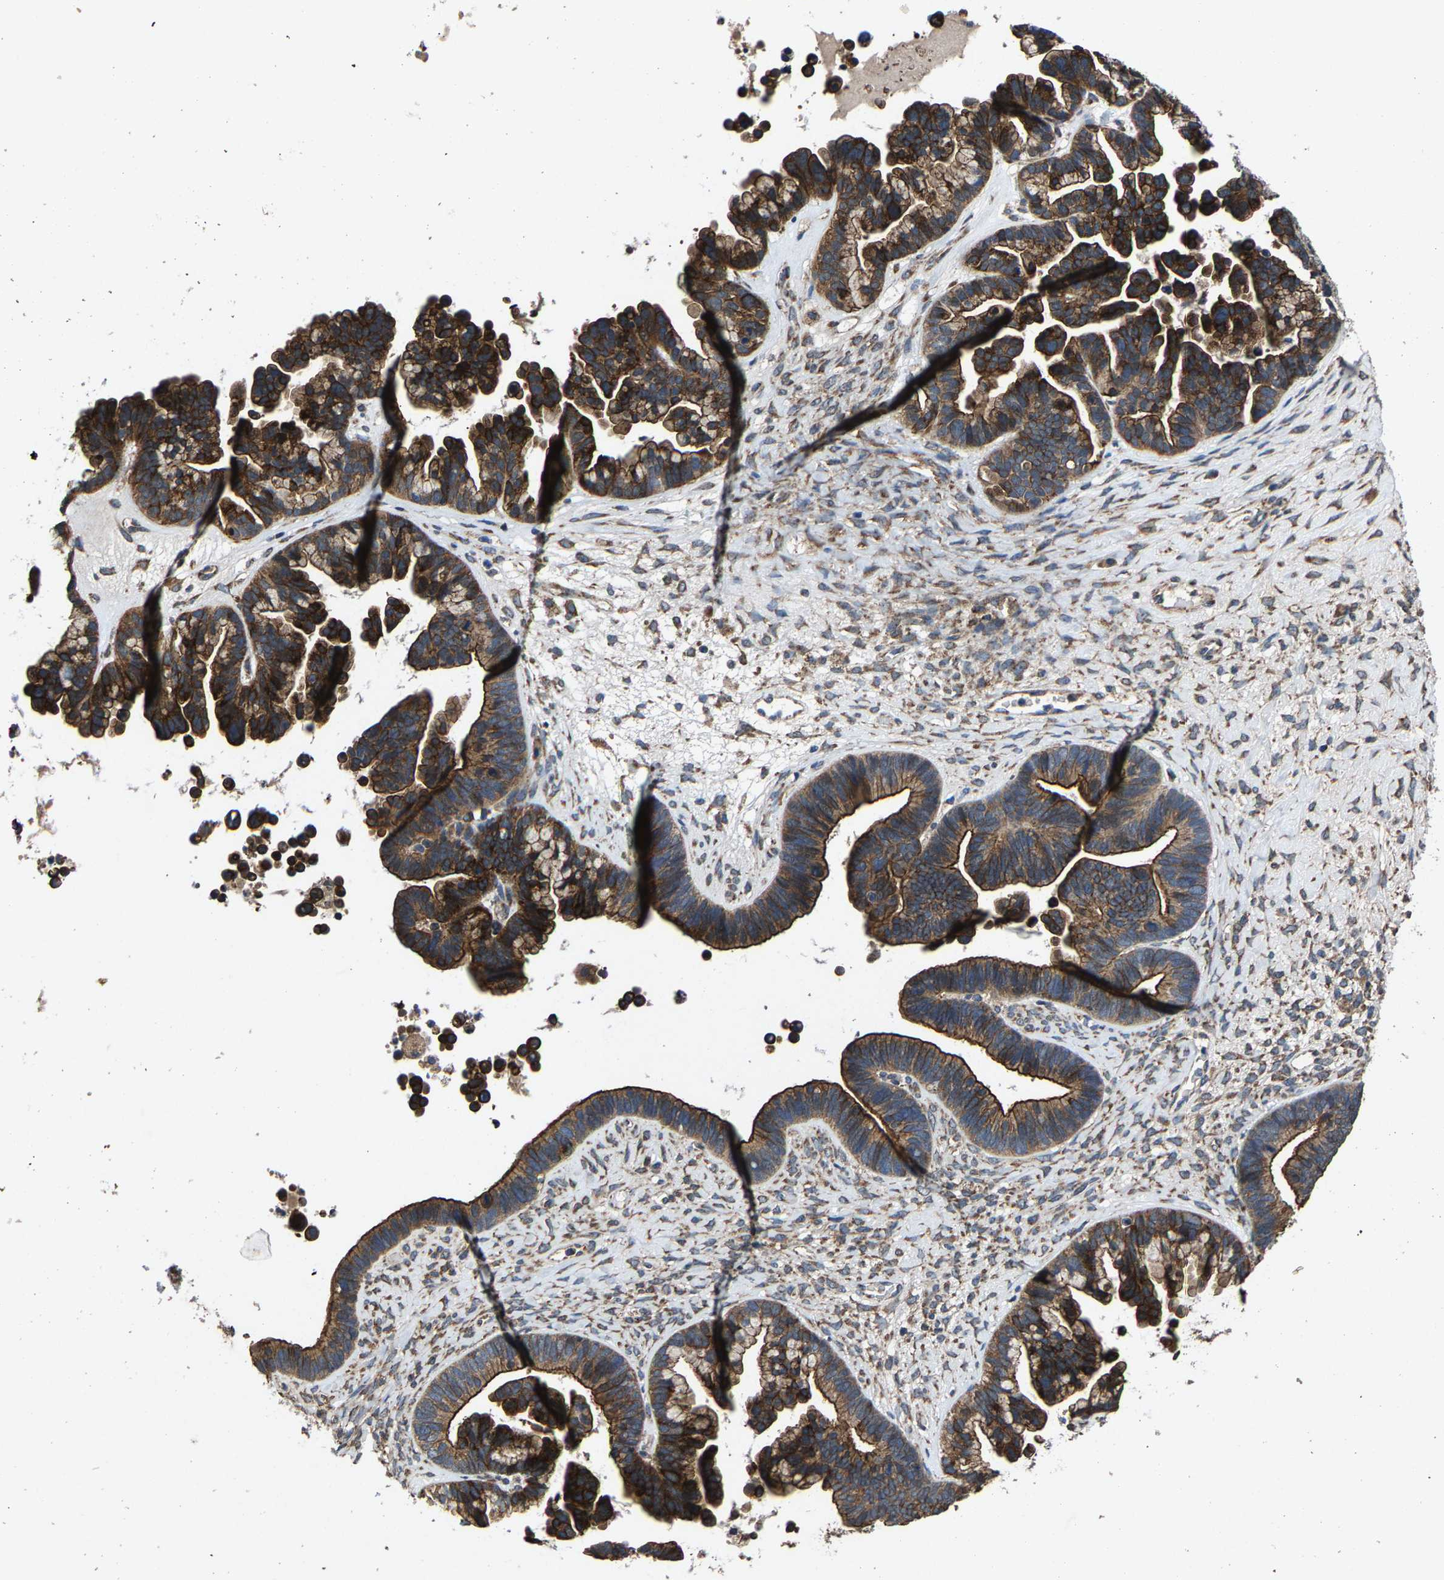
{"staining": {"intensity": "strong", "quantity": ">75%", "location": "cytoplasmic/membranous"}, "tissue": "ovarian cancer", "cell_type": "Tumor cells", "image_type": "cancer", "snomed": [{"axis": "morphology", "description": "Cystadenocarcinoma, serous, NOS"}, {"axis": "topography", "description": "Ovary"}], "caption": "This micrograph demonstrates IHC staining of serous cystadenocarcinoma (ovarian), with high strong cytoplasmic/membranous staining in approximately >75% of tumor cells.", "gene": "PDP1", "patient": {"sex": "female", "age": 56}}